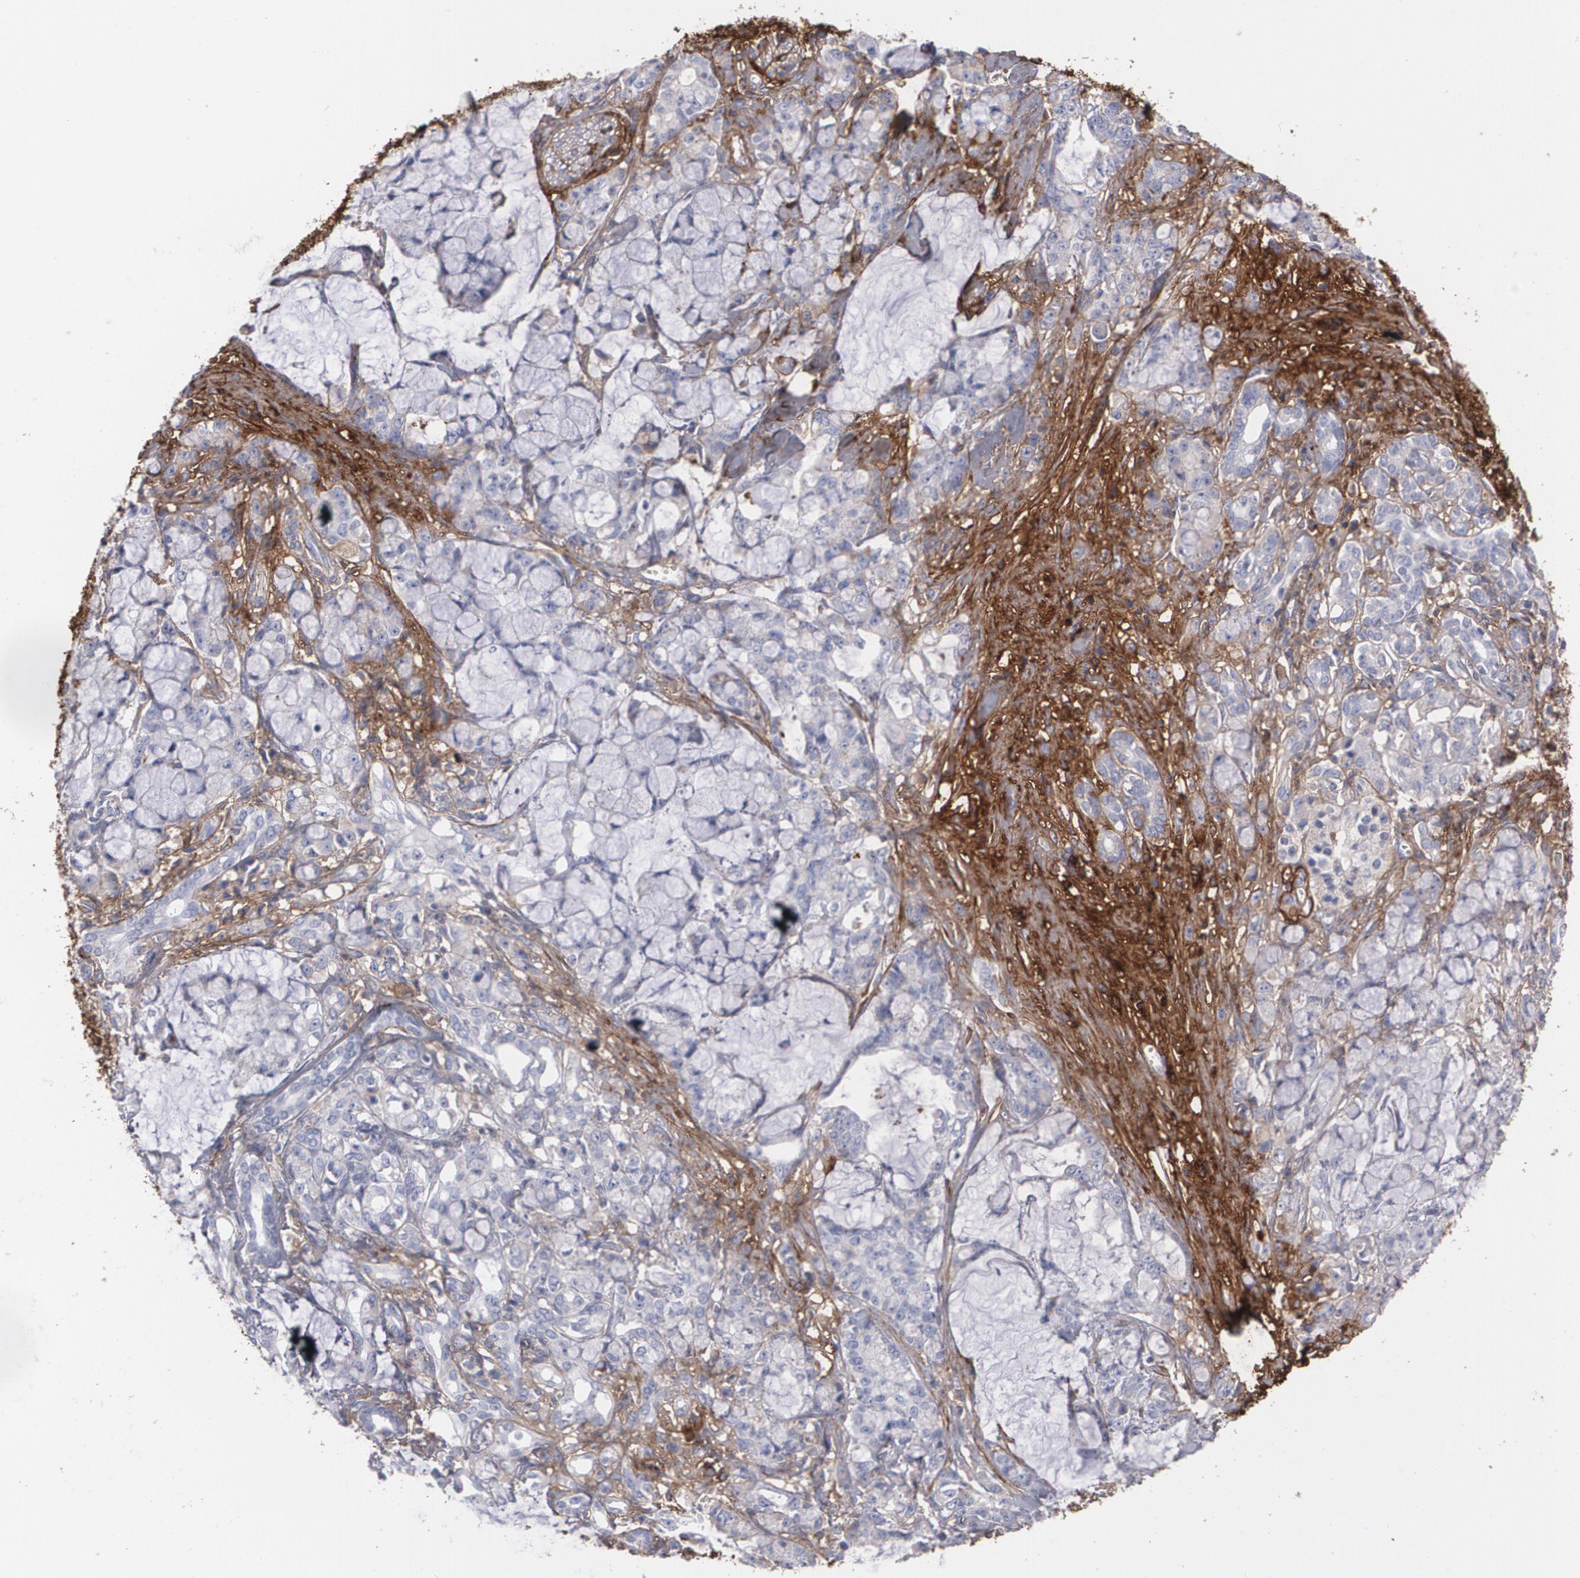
{"staining": {"intensity": "weak", "quantity": "<25%", "location": "cytoplasmic/membranous"}, "tissue": "pancreatic cancer", "cell_type": "Tumor cells", "image_type": "cancer", "snomed": [{"axis": "morphology", "description": "Adenocarcinoma, NOS"}, {"axis": "topography", "description": "Pancreas"}], "caption": "This is an immunohistochemistry photomicrograph of human adenocarcinoma (pancreatic). There is no expression in tumor cells.", "gene": "FBLN1", "patient": {"sex": "female", "age": 73}}